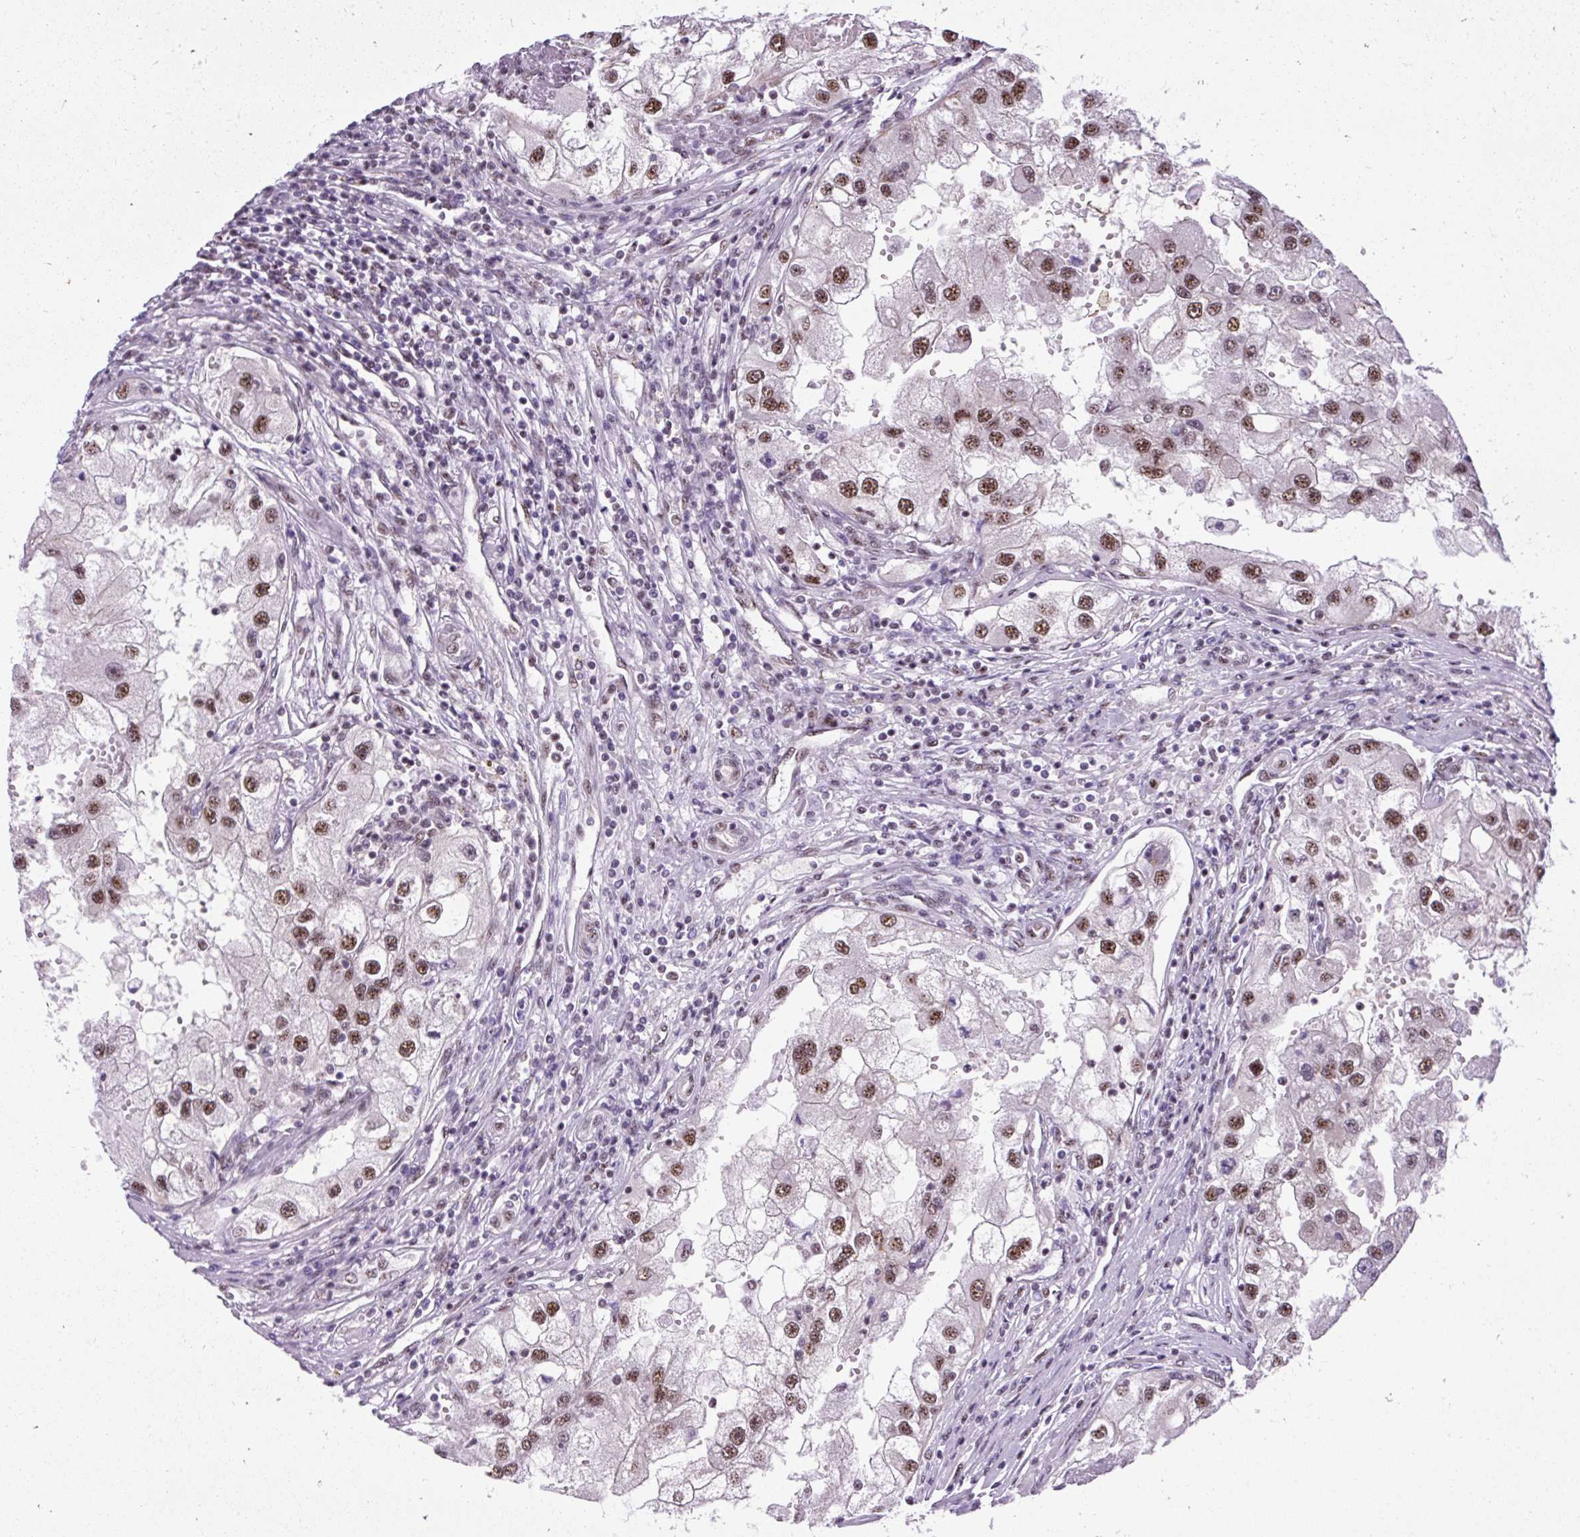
{"staining": {"intensity": "moderate", "quantity": ">75%", "location": "nuclear"}, "tissue": "renal cancer", "cell_type": "Tumor cells", "image_type": "cancer", "snomed": [{"axis": "morphology", "description": "Adenocarcinoma, NOS"}, {"axis": "topography", "description": "Kidney"}], "caption": "Immunohistochemistry (IHC) staining of adenocarcinoma (renal), which shows medium levels of moderate nuclear positivity in about >75% of tumor cells indicating moderate nuclear protein expression. The staining was performed using DAB (brown) for protein detection and nuclei were counterstained in hematoxylin (blue).", "gene": "SMC5", "patient": {"sex": "male", "age": 63}}